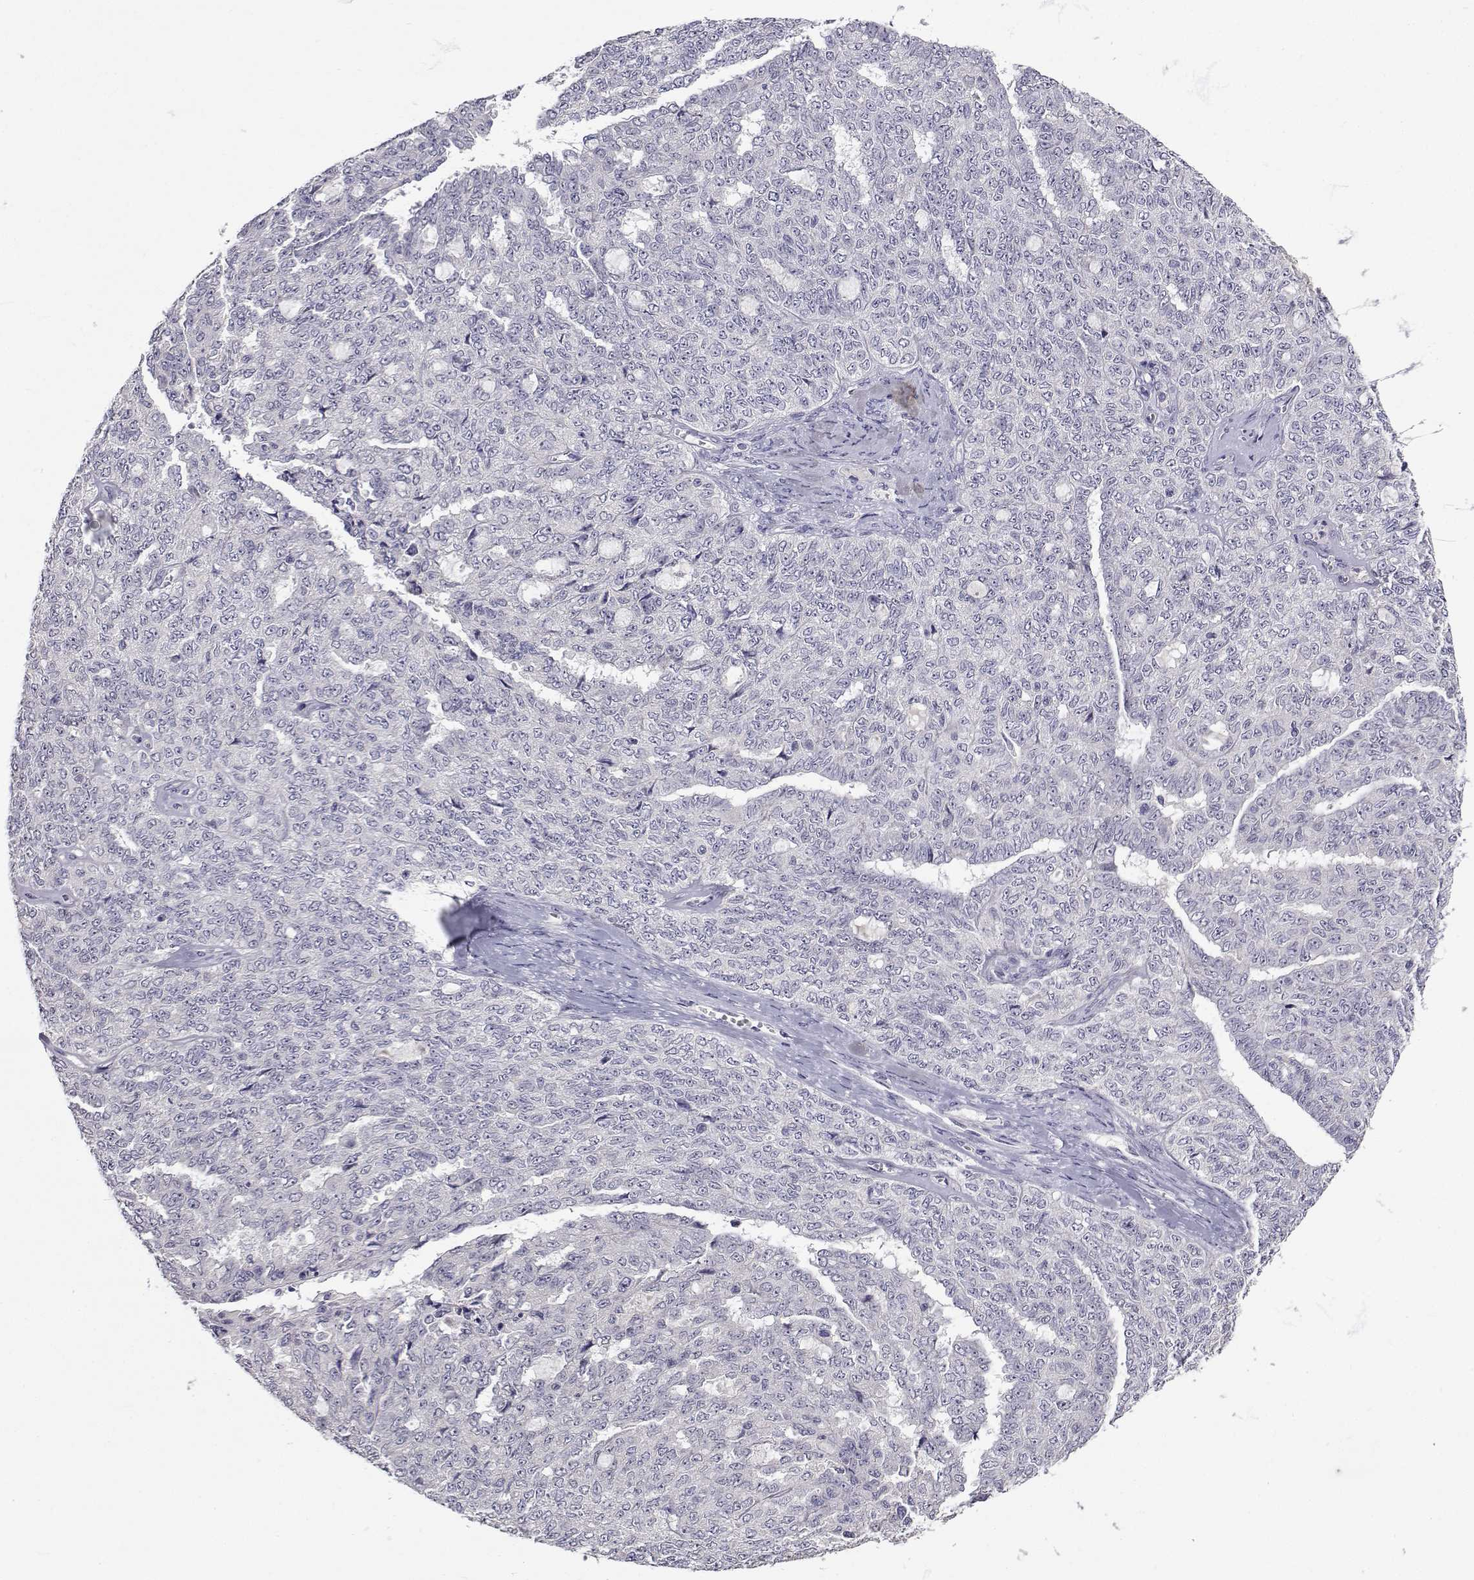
{"staining": {"intensity": "negative", "quantity": "none", "location": "none"}, "tissue": "ovarian cancer", "cell_type": "Tumor cells", "image_type": "cancer", "snomed": [{"axis": "morphology", "description": "Cystadenocarcinoma, serous, NOS"}, {"axis": "topography", "description": "Ovary"}], "caption": "There is no significant staining in tumor cells of serous cystadenocarcinoma (ovarian).", "gene": "SLC6A3", "patient": {"sex": "female", "age": 71}}